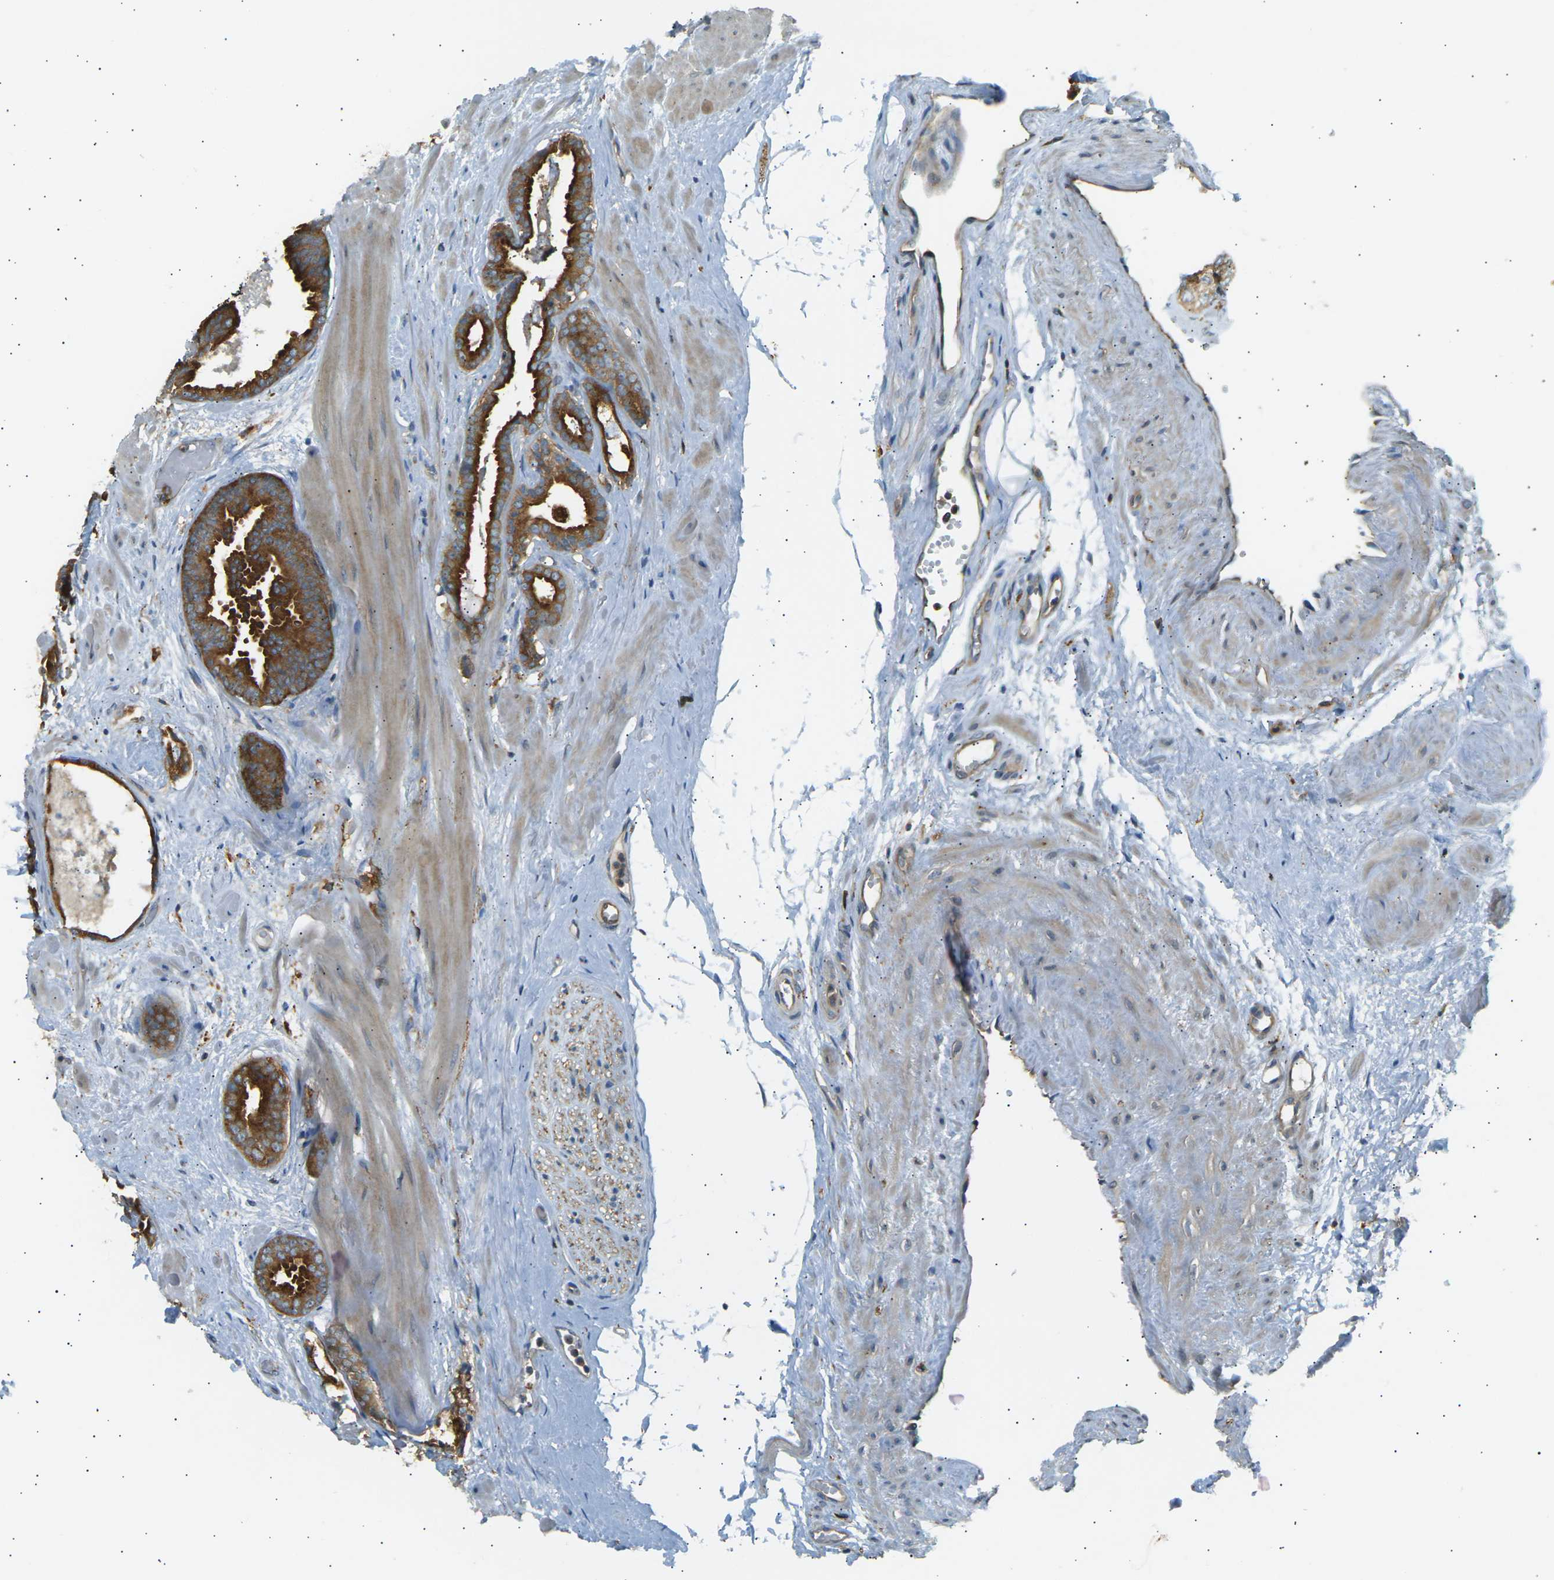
{"staining": {"intensity": "strong", "quantity": ">75%", "location": "cytoplasmic/membranous"}, "tissue": "prostate cancer", "cell_type": "Tumor cells", "image_type": "cancer", "snomed": [{"axis": "morphology", "description": "Adenocarcinoma, Low grade"}, {"axis": "topography", "description": "Prostate"}], "caption": "Protein expression analysis of prostate low-grade adenocarcinoma displays strong cytoplasmic/membranous positivity in about >75% of tumor cells.", "gene": "CDK17", "patient": {"sex": "male", "age": 53}}